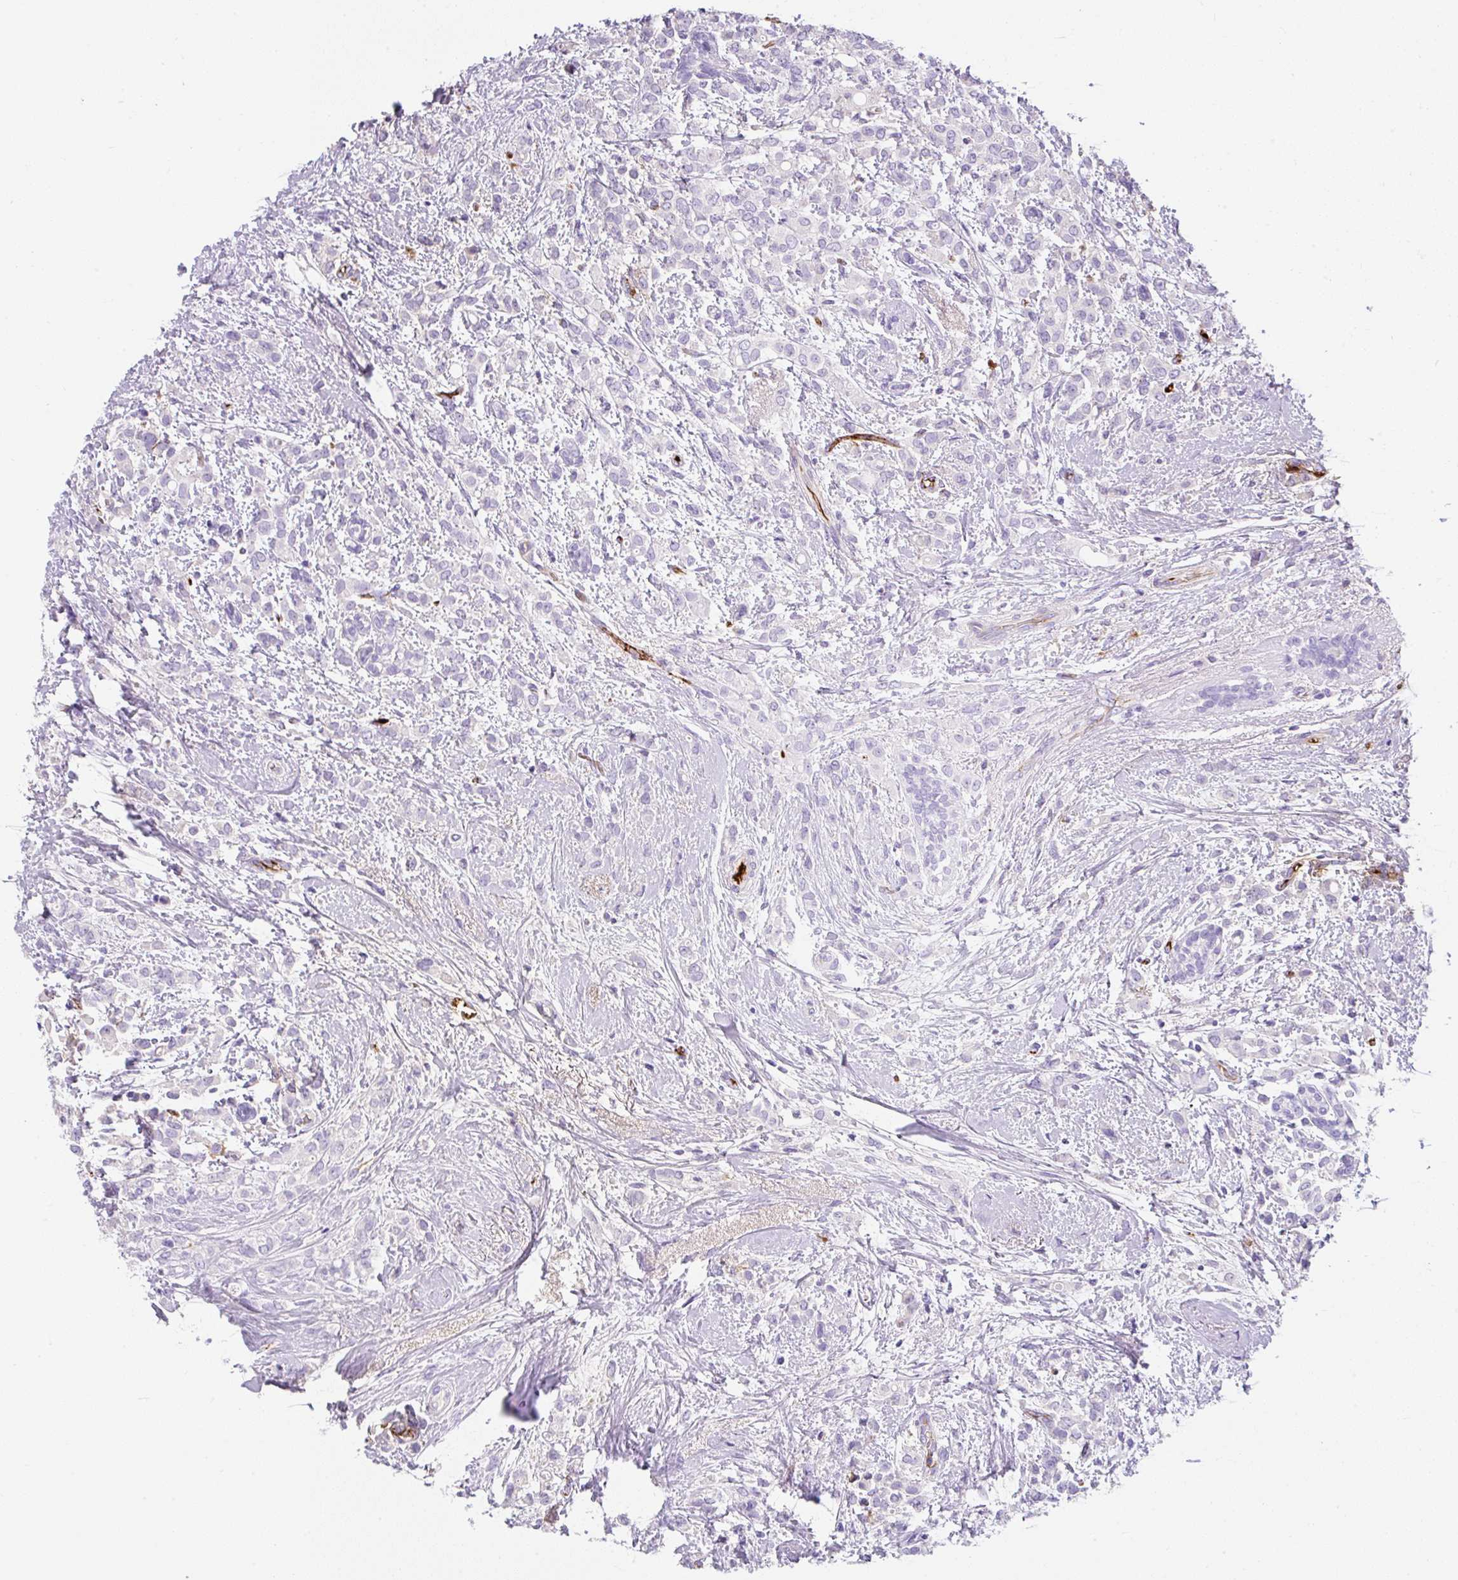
{"staining": {"intensity": "negative", "quantity": "none", "location": "none"}, "tissue": "breast cancer", "cell_type": "Tumor cells", "image_type": "cancer", "snomed": [{"axis": "morphology", "description": "Lobular carcinoma"}, {"axis": "topography", "description": "Breast"}], "caption": "An immunohistochemistry photomicrograph of breast cancer (lobular carcinoma) is shown. There is no staining in tumor cells of breast cancer (lobular carcinoma). (DAB (3,3'-diaminobenzidine) immunohistochemistry (IHC) visualized using brightfield microscopy, high magnification).", "gene": "APOC4-APOC2", "patient": {"sex": "female", "age": 68}}